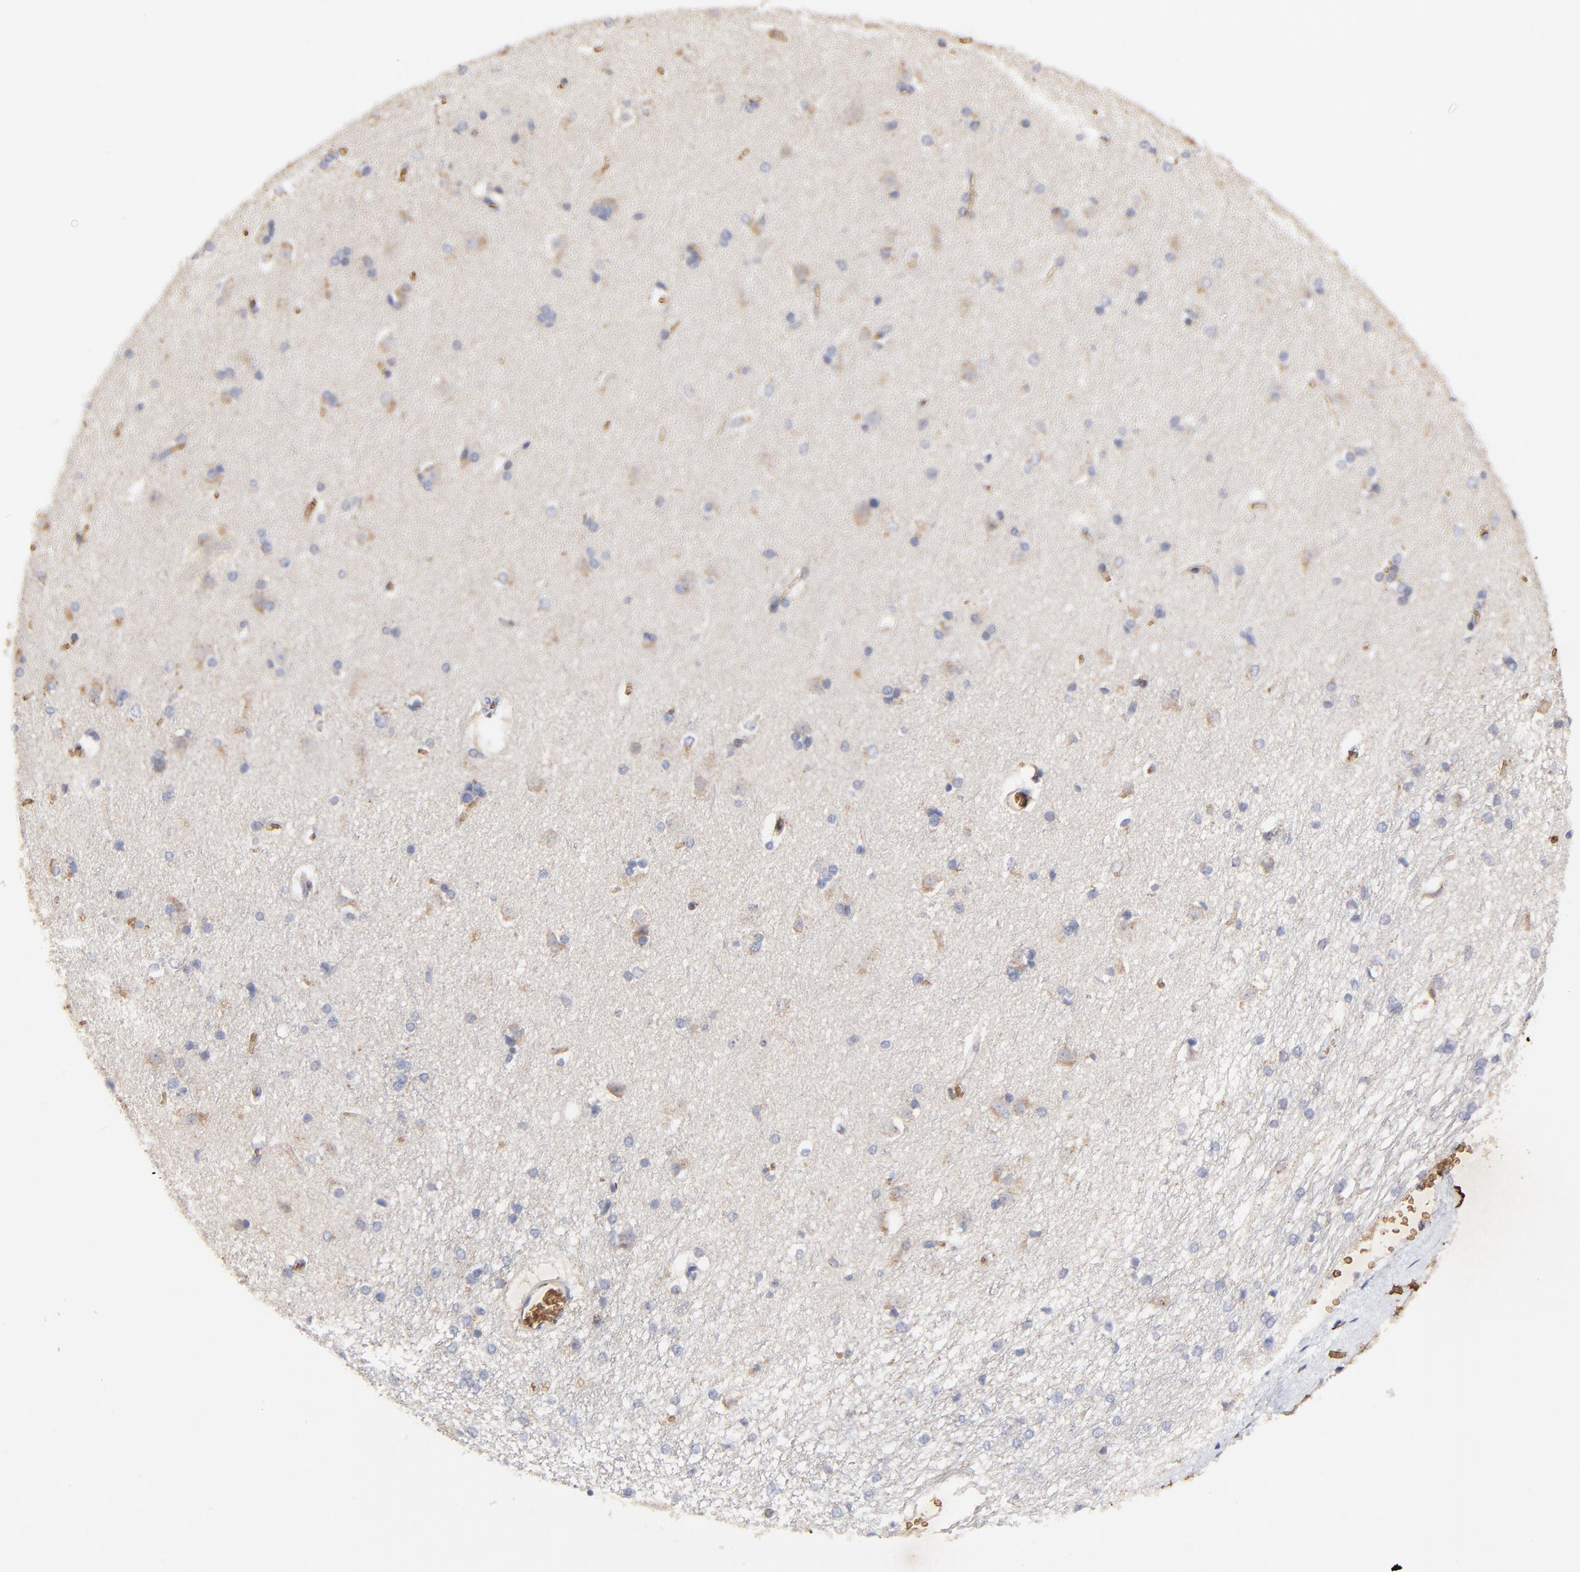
{"staining": {"intensity": "negative", "quantity": "none", "location": "none"}, "tissue": "caudate", "cell_type": "Glial cells", "image_type": "normal", "snomed": [{"axis": "morphology", "description": "Normal tissue, NOS"}, {"axis": "topography", "description": "Lateral ventricle wall"}], "caption": "Normal caudate was stained to show a protein in brown. There is no significant positivity in glial cells. (DAB (3,3'-diaminobenzidine) IHC visualized using brightfield microscopy, high magnification).", "gene": "PAG1", "patient": {"sex": "female", "age": 19}}